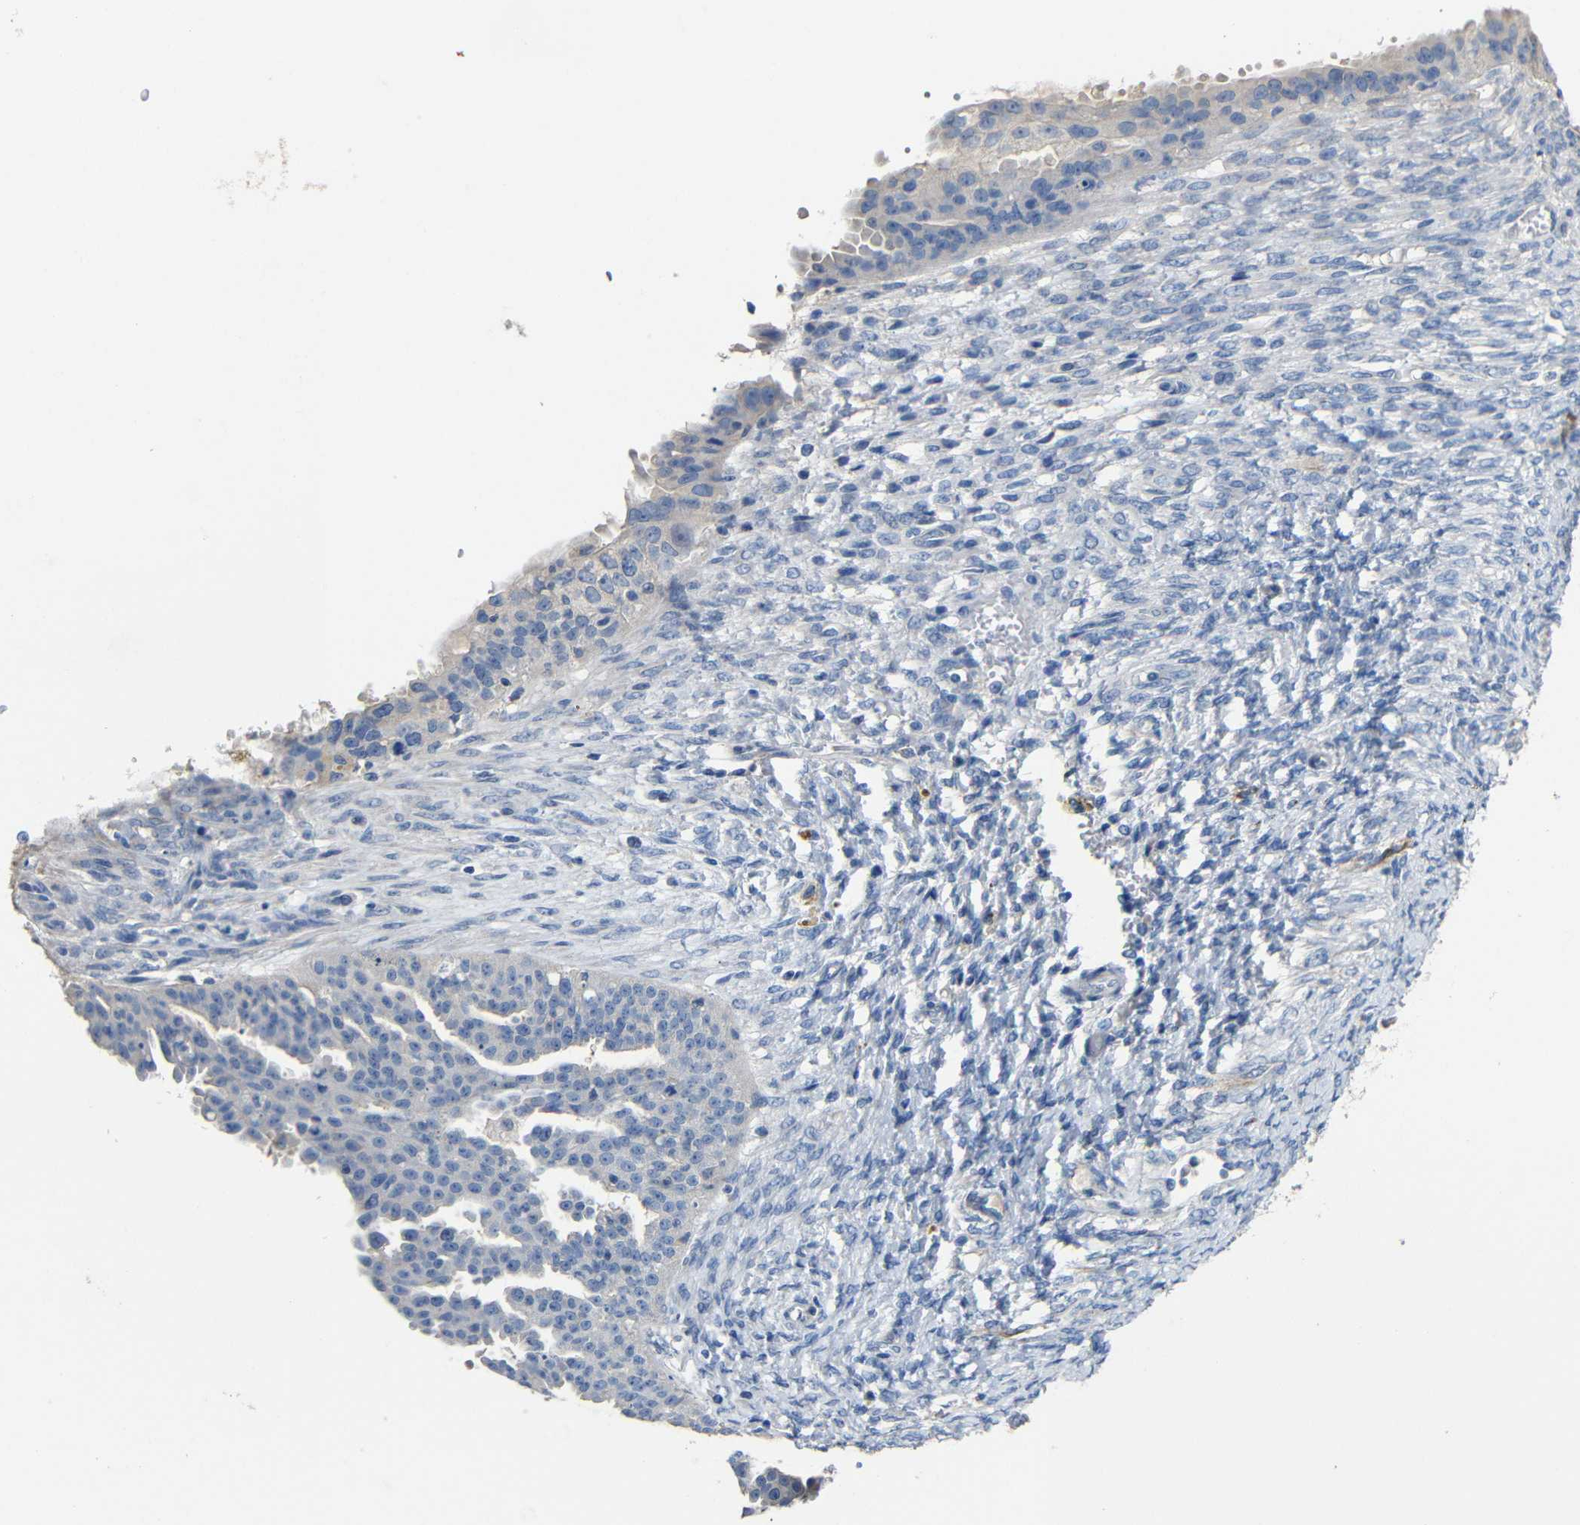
{"staining": {"intensity": "negative", "quantity": "none", "location": "none"}, "tissue": "ovarian cancer", "cell_type": "Tumor cells", "image_type": "cancer", "snomed": [{"axis": "morphology", "description": "Cystadenocarcinoma, serous, NOS"}, {"axis": "topography", "description": "Ovary"}], "caption": "DAB immunohistochemical staining of human ovarian cancer reveals no significant positivity in tumor cells.", "gene": "ACKR2", "patient": {"sex": "female", "age": 58}}